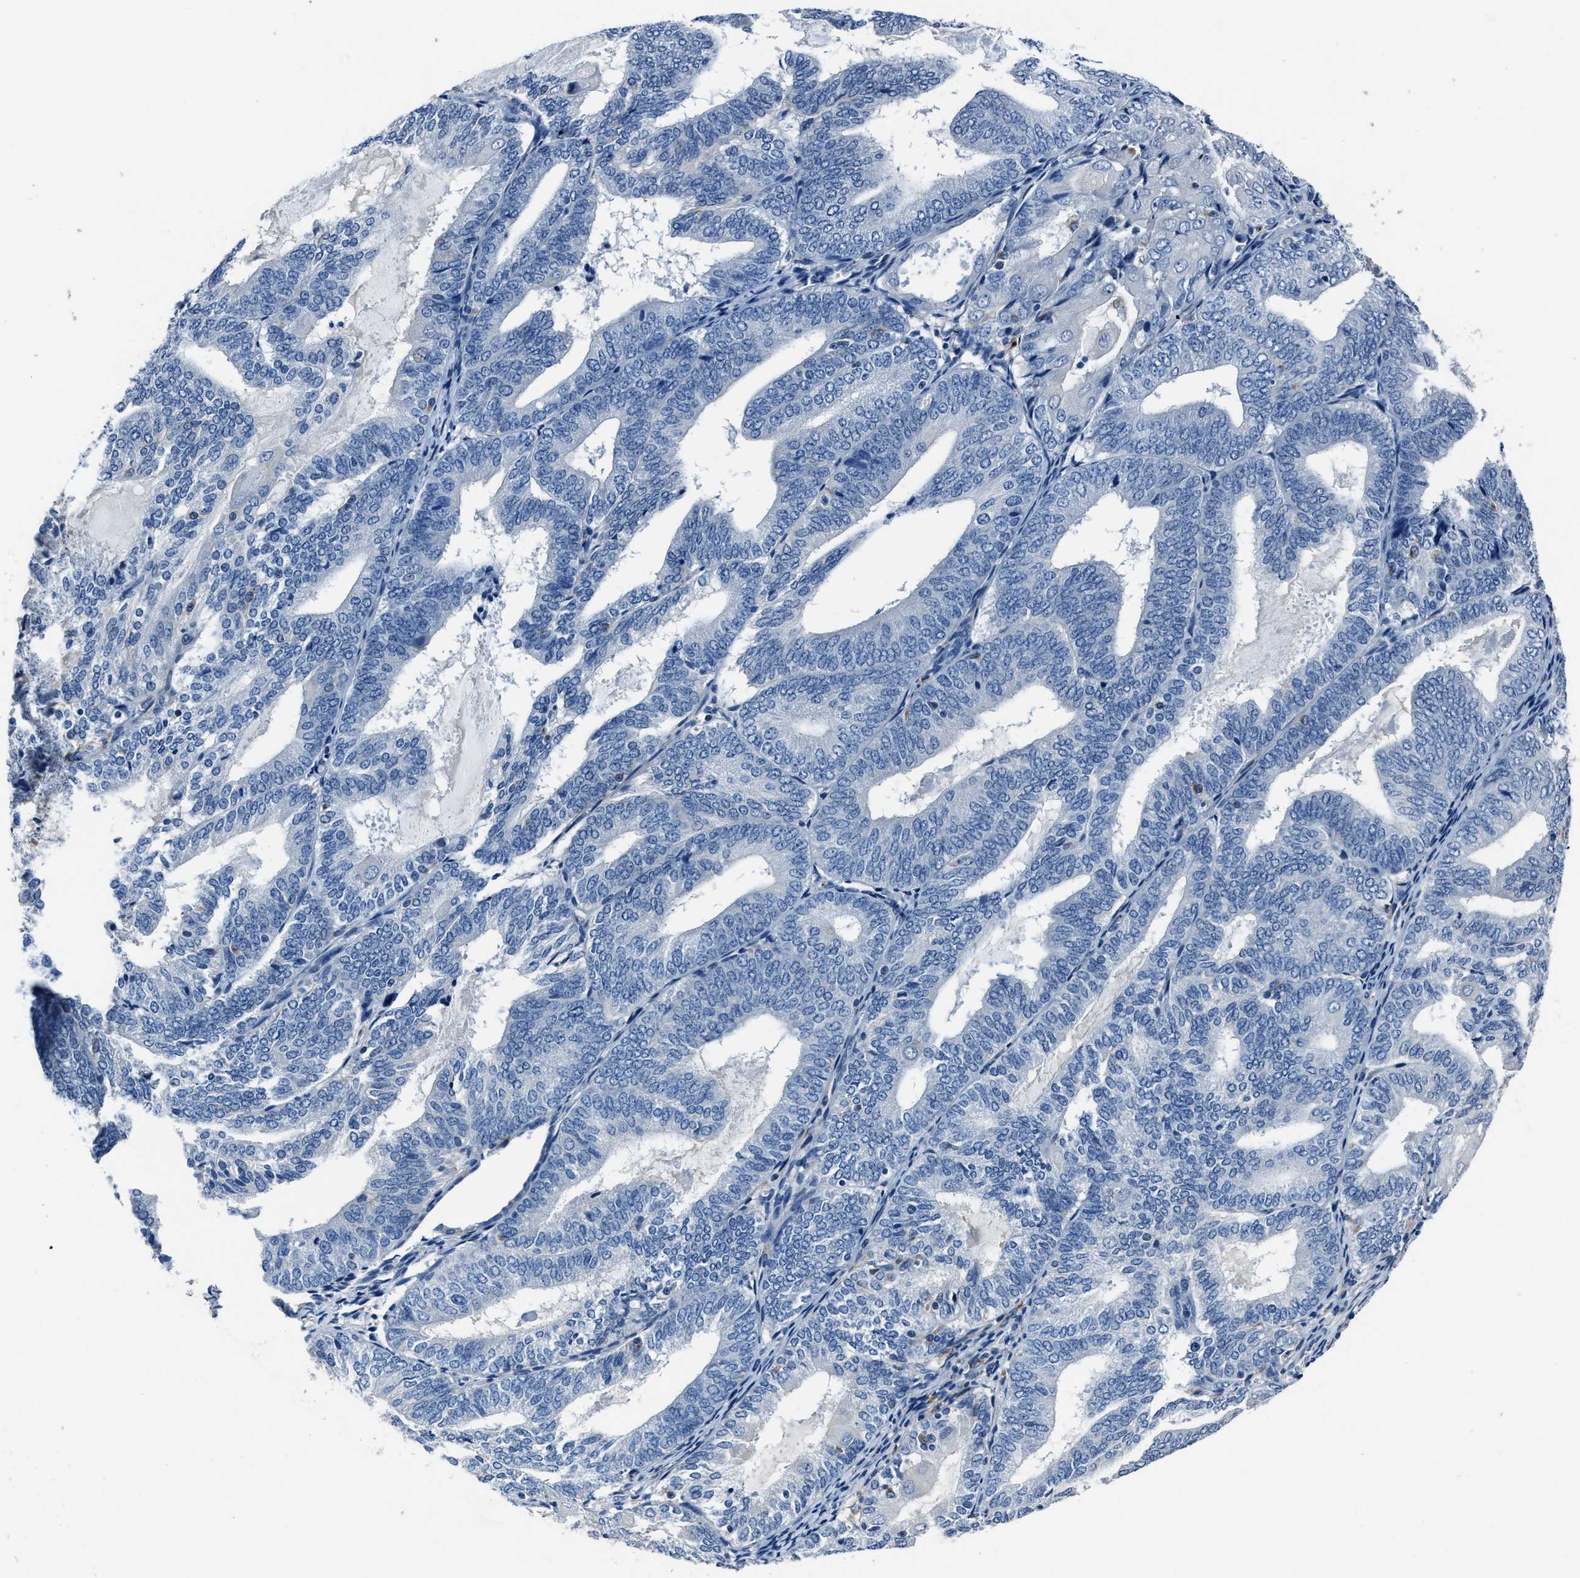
{"staining": {"intensity": "negative", "quantity": "none", "location": "none"}, "tissue": "endometrial cancer", "cell_type": "Tumor cells", "image_type": "cancer", "snomed": [{"axis": "morphology", "description": "Adenocarcinoma, NOS"}, {"axis": "topography", "description": "Endometrium"}], "caption": "Tumor cells are negative for brown protein staining in endometrial adenocarcinoma. Nuclei are stained in blue.", "gene": "FGL2", "patient": {"sex": "female", "age": 81}}